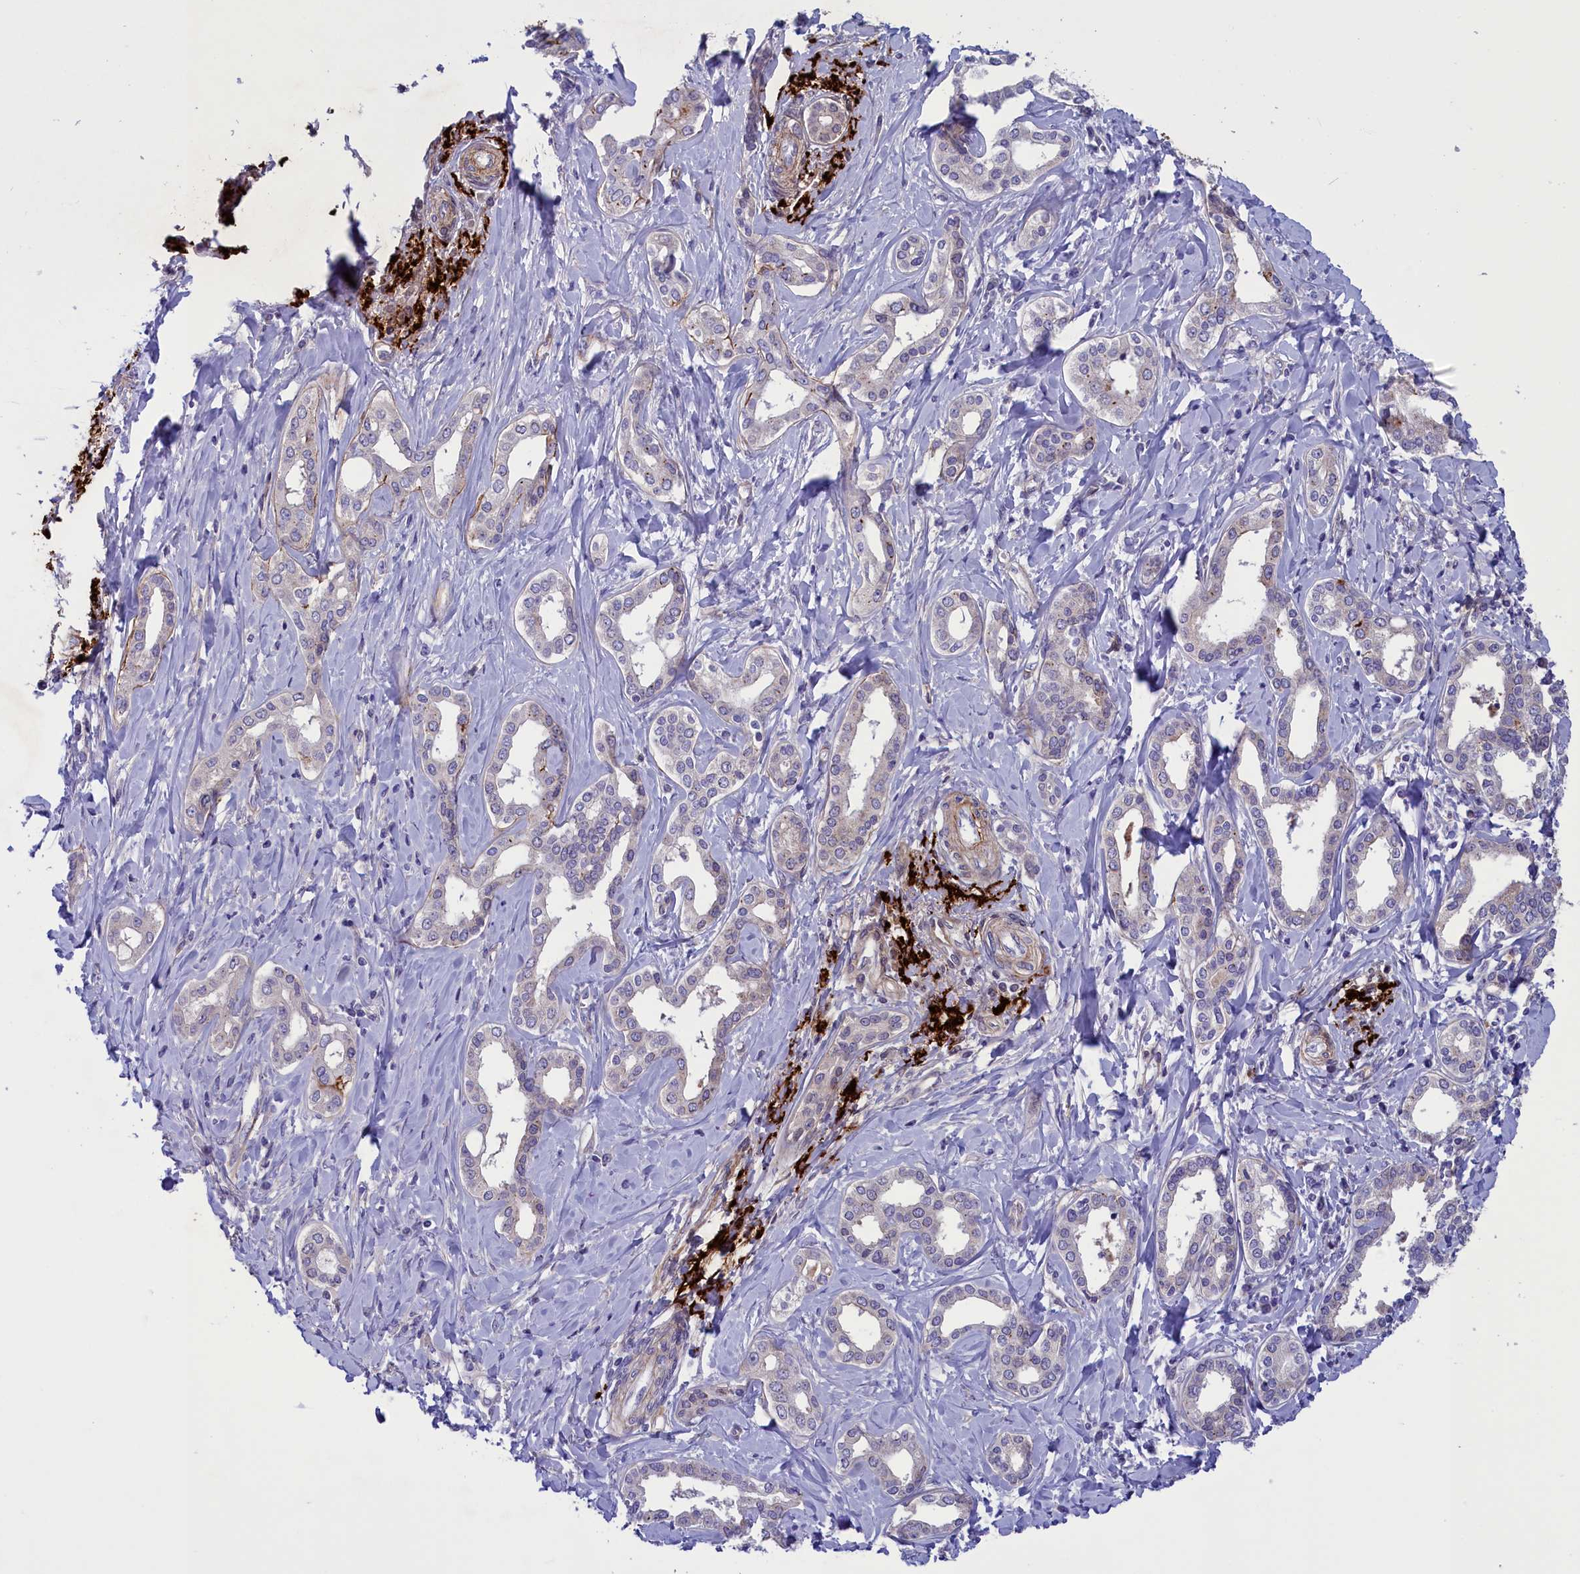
{"staining": {"intensity": "negative", "quantity": "none", "location": "none"}, "tissue": "liver cancer", "cell_type": "Tumor cells", "image_type": "cancer", "snomed": [{"axis": "morphology", "description": "Cholangiocarcinoma"}, {"axis": "topography", "description": "Liver"}], "caption": "An image of human cholangiocarcinoma (liver) is negative for staining in tumor cells. The staining is performed using DAB brown chromogen with nuclei counter-stained in using hematoxylin.", "gene": "LOXL1", "patient": {"sex": "female", "age": 77}}